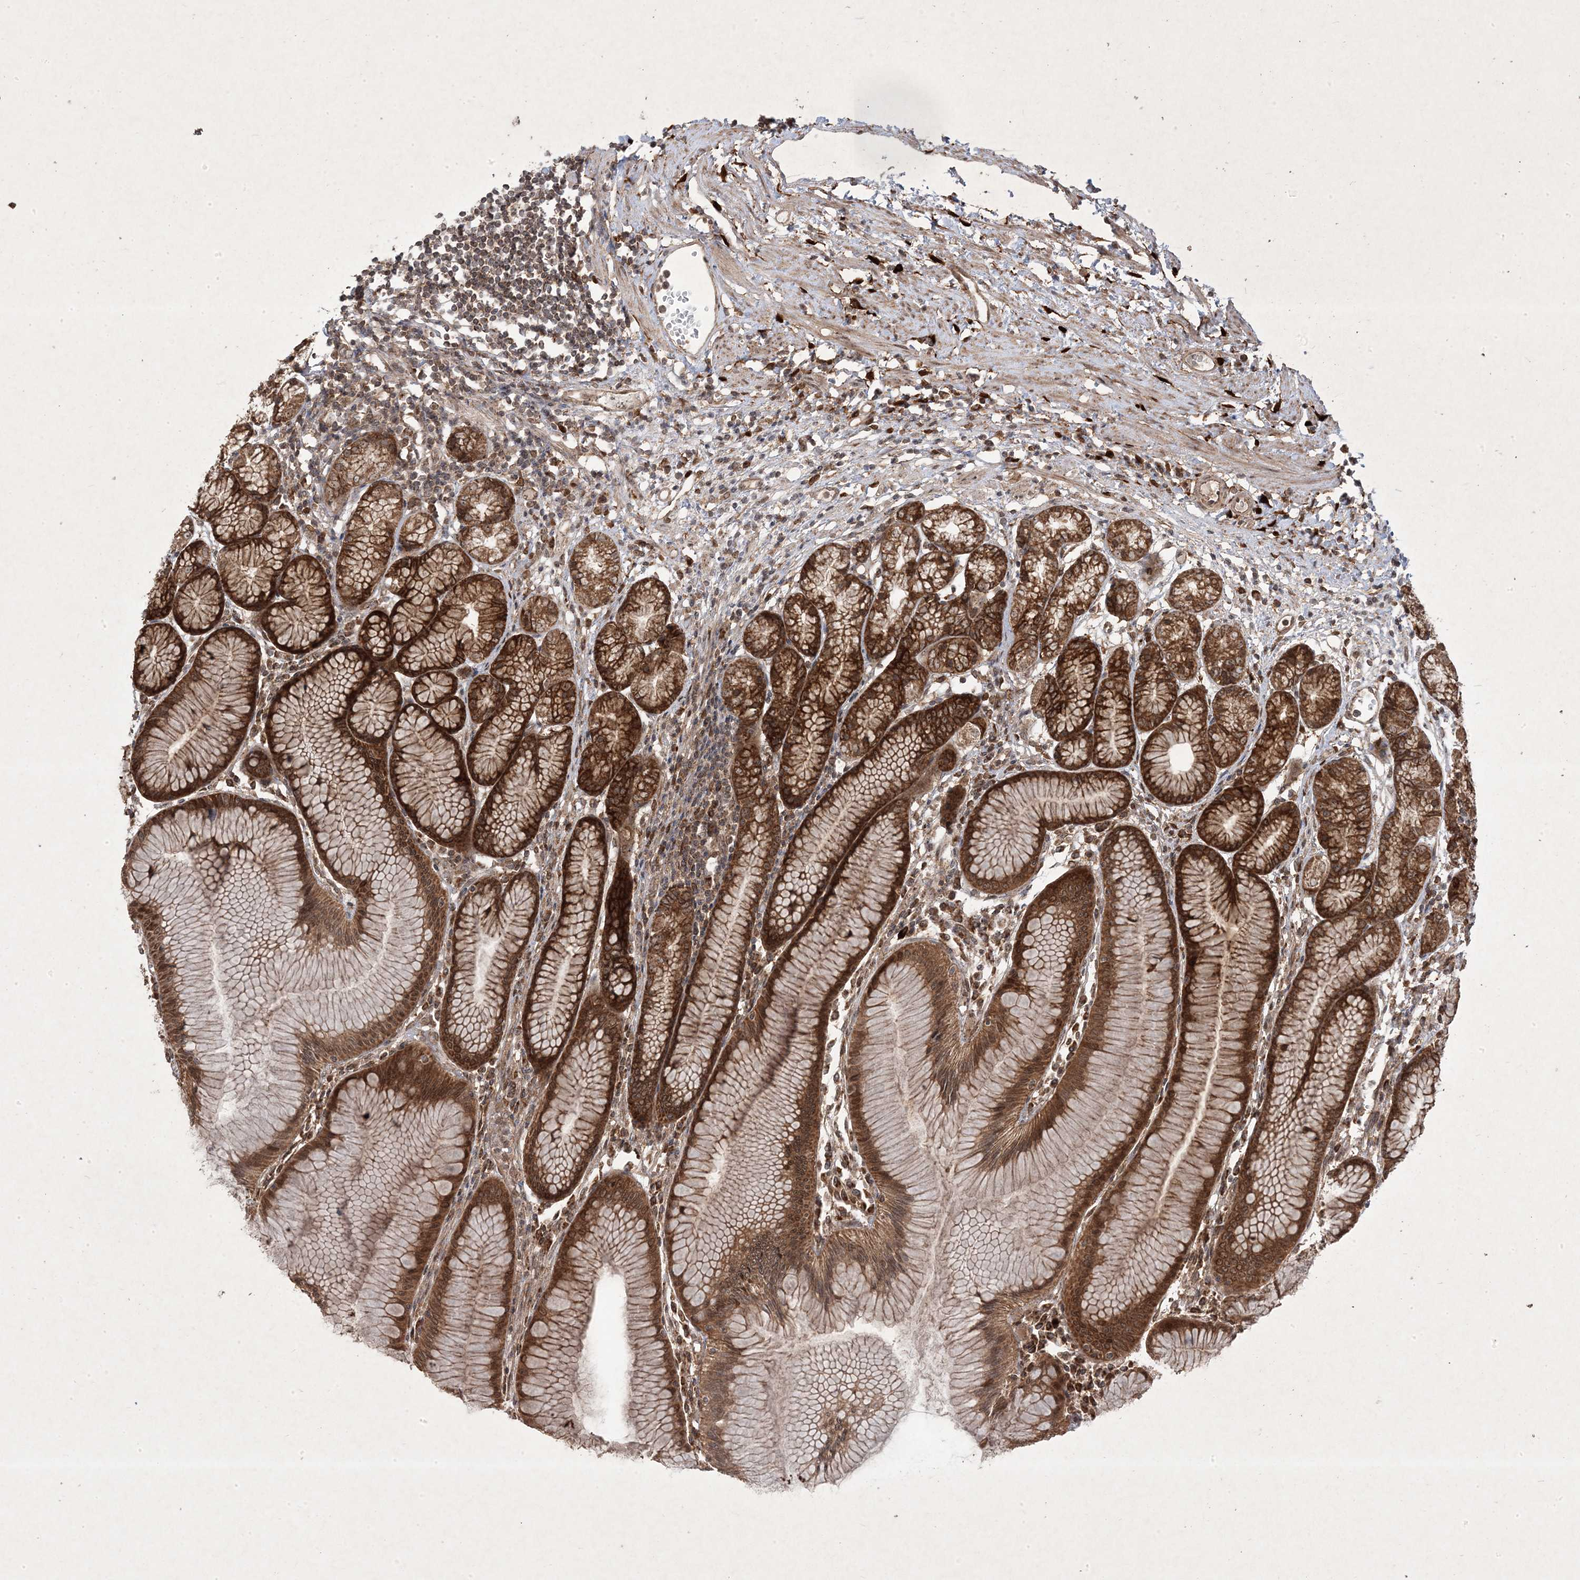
{"staining": {"intensity": "strong", "quantity": ">75%", "location": "cytoplasmic/membranous,nuclear"}, "tissue": "stomach", "cell_type": "Glandular cells", "image_type": "normal", "snomed": [{"axis": "morphology", "description": "Normal tissue, NOS"}, {"axis": "topography", "description": "Stomach"}], "caption": "Strong cytoplasmic/membranous,nuclear protein staining is seen in approximately >75% of glandular cells in stomach.", "gene": "PLEKHM2", "patient": {"sex": "female", "age": 57}}